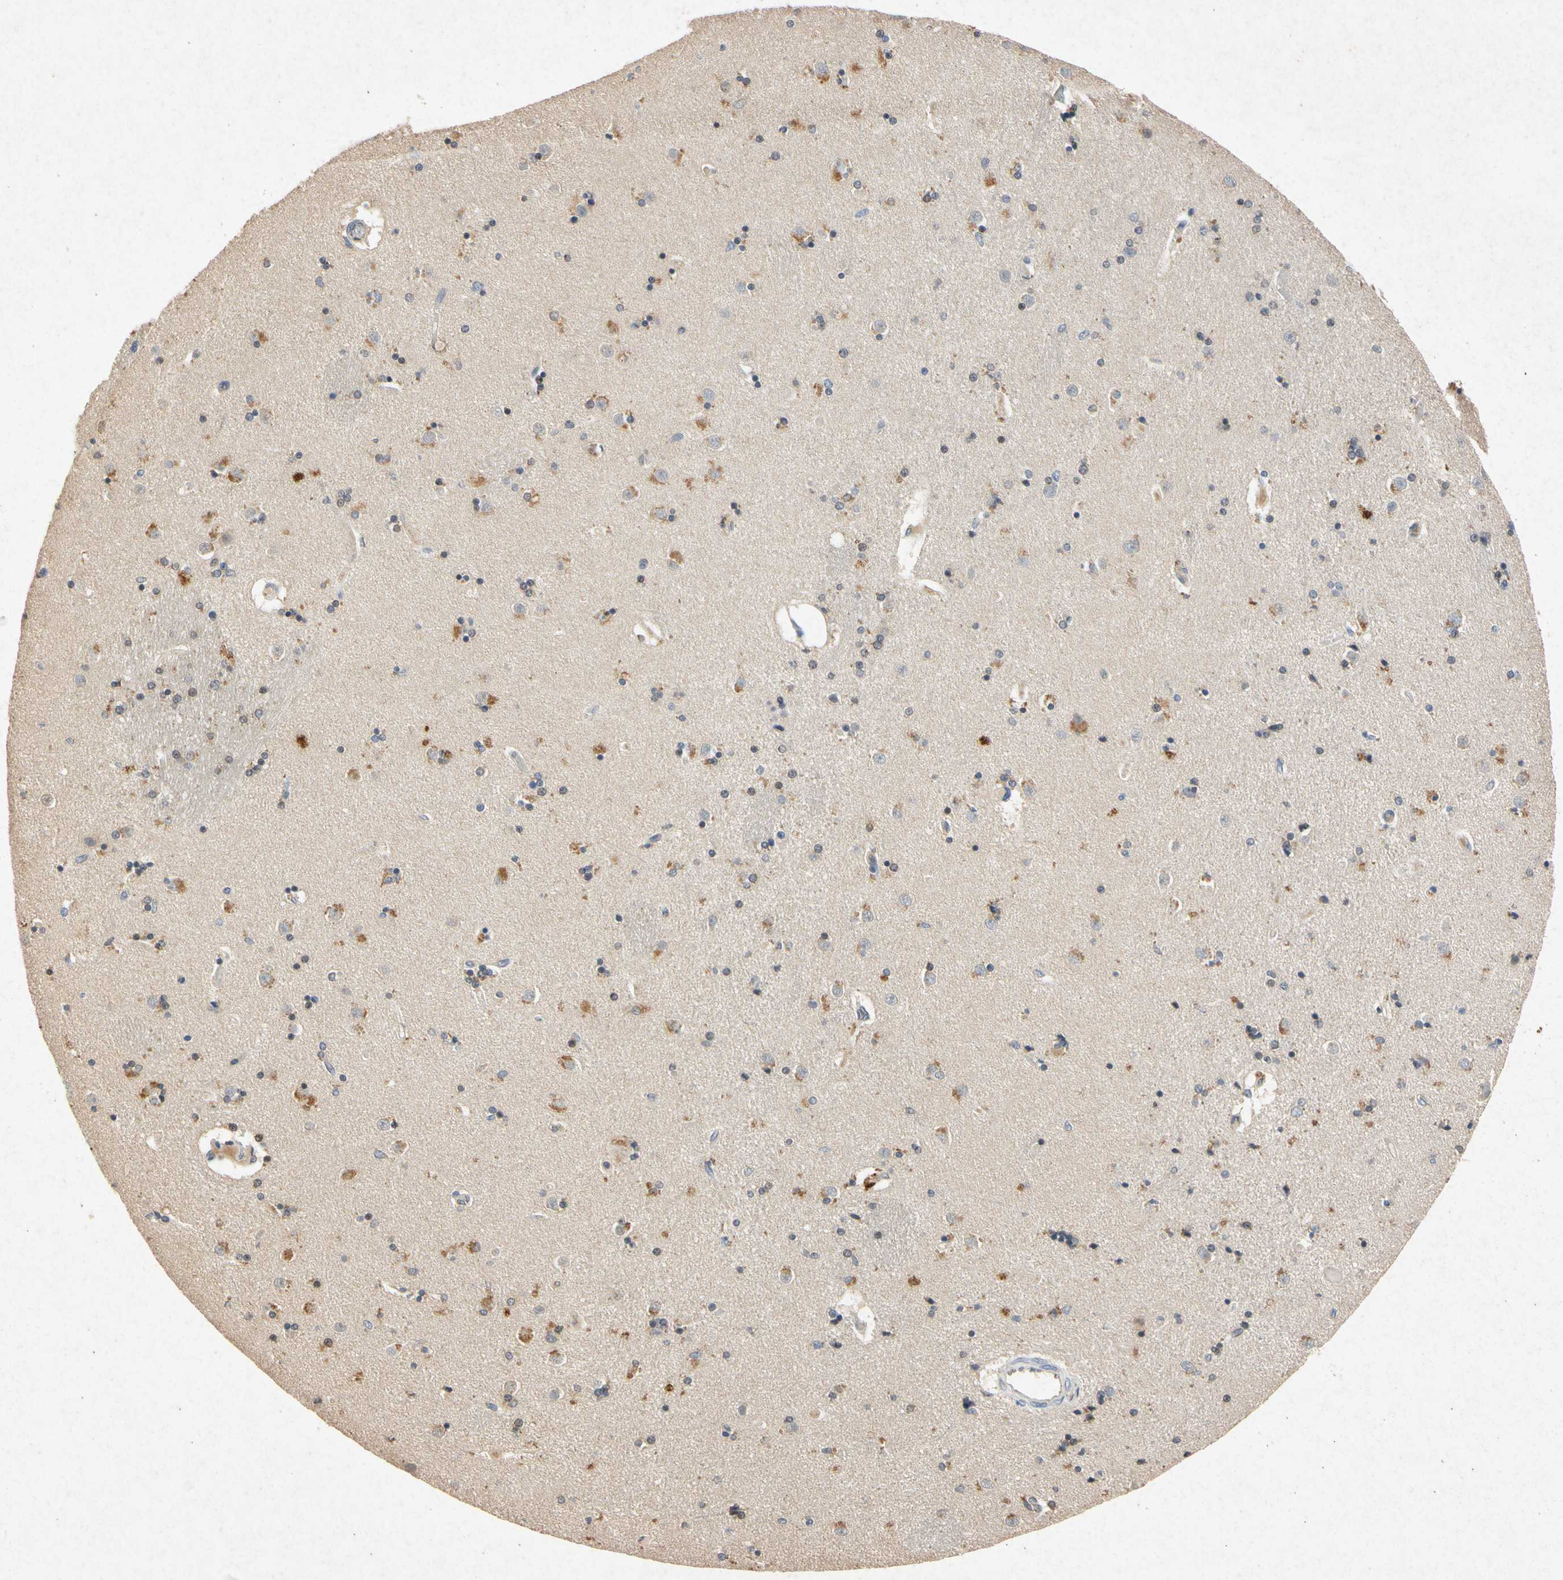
{"staining": {"intensity": "weak", "quantity": "<25%", "location": "cytoplasmic/membranous"}, "tissue": "caudate", "cell_type": "Glial cells", "image_type": "normal", "snomed": [{"axis": "morphology", "description": "Normal tissue, NOS"}, {"axis": "topography", "description": "Lateral ventricle wall"}], "caption": "DAB (3,3'-diaminobenzidine) immunohistochemical staining of normal human caudate exhibits no significant expression in glial cells.", "gene": "RPS6KA1", "patient": {"sex": "female", "age": 54}}